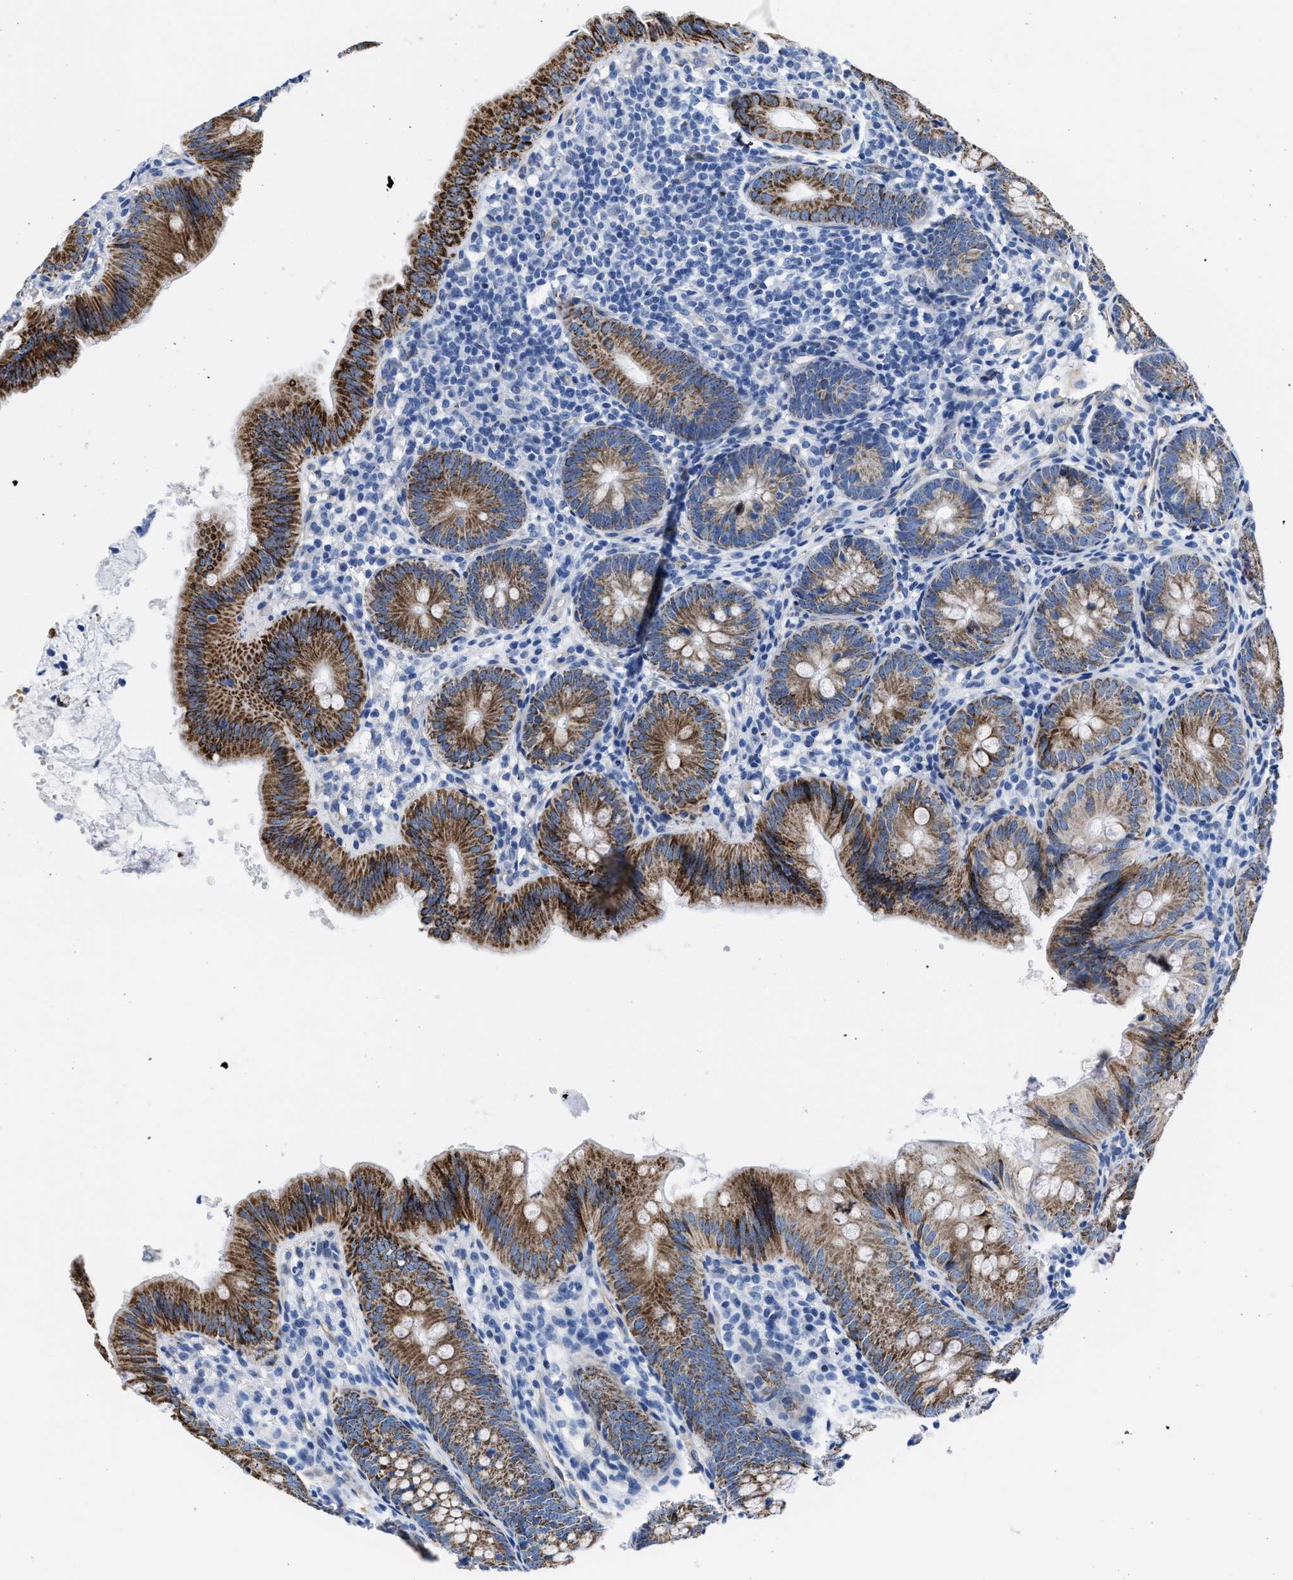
{"staining": {"intensity": "strong", "quantity": ">75%", "location": "cytoplasmic/membranous"}, "tissue": "appendix", "cell_type": "Glandular cells", "image_type": "normal", "snomed": [{"axis": "morphology", "description": "Normal tissue, NOS"}, {"axis": "topography", "description": "Appendix"}], "caption": "The immunohistochemical stain highlights strong cytoplasmic/membranous positivity in glandular cells of normal appendix. Nuclei are stained in blue.", "gene": "KCNMB3", "patient": {"sex": "male", "age": 1}}